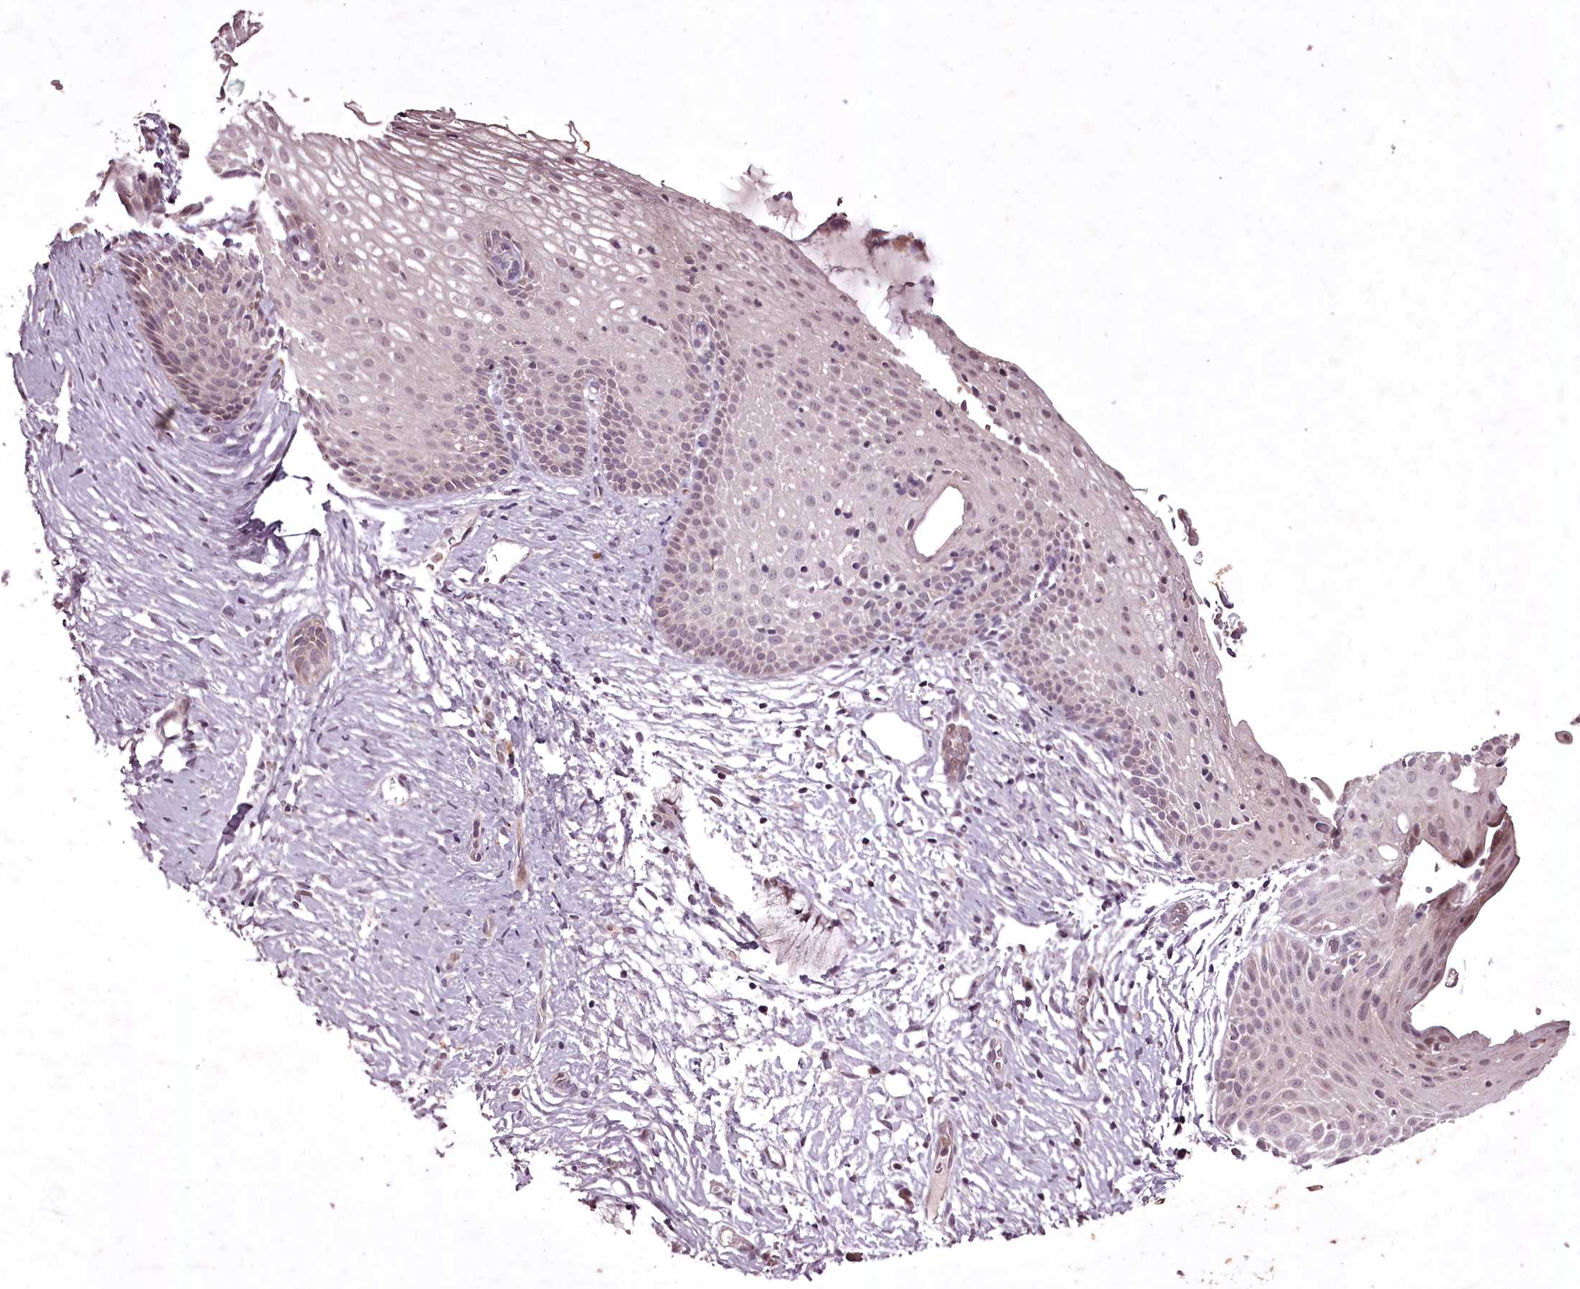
{"staining": {"intensity": "negative", "quantity": "none", "location": "none"}, "tissue": "cervix", "cell_type": "Glandular cells", "image_type": "normal", "snomed": [{"axis": "morphology", "description": "Normal tissue, NOS"}, {"axis": "topography", "description": "Cervix"}], "caption": "IHC histopathology image of unremarkable human cervix stained for a protein (brown), which shows no expression in glandular cells.", "gene": "ADRA1D", "patient": {"sex": "female", "age": 33}}